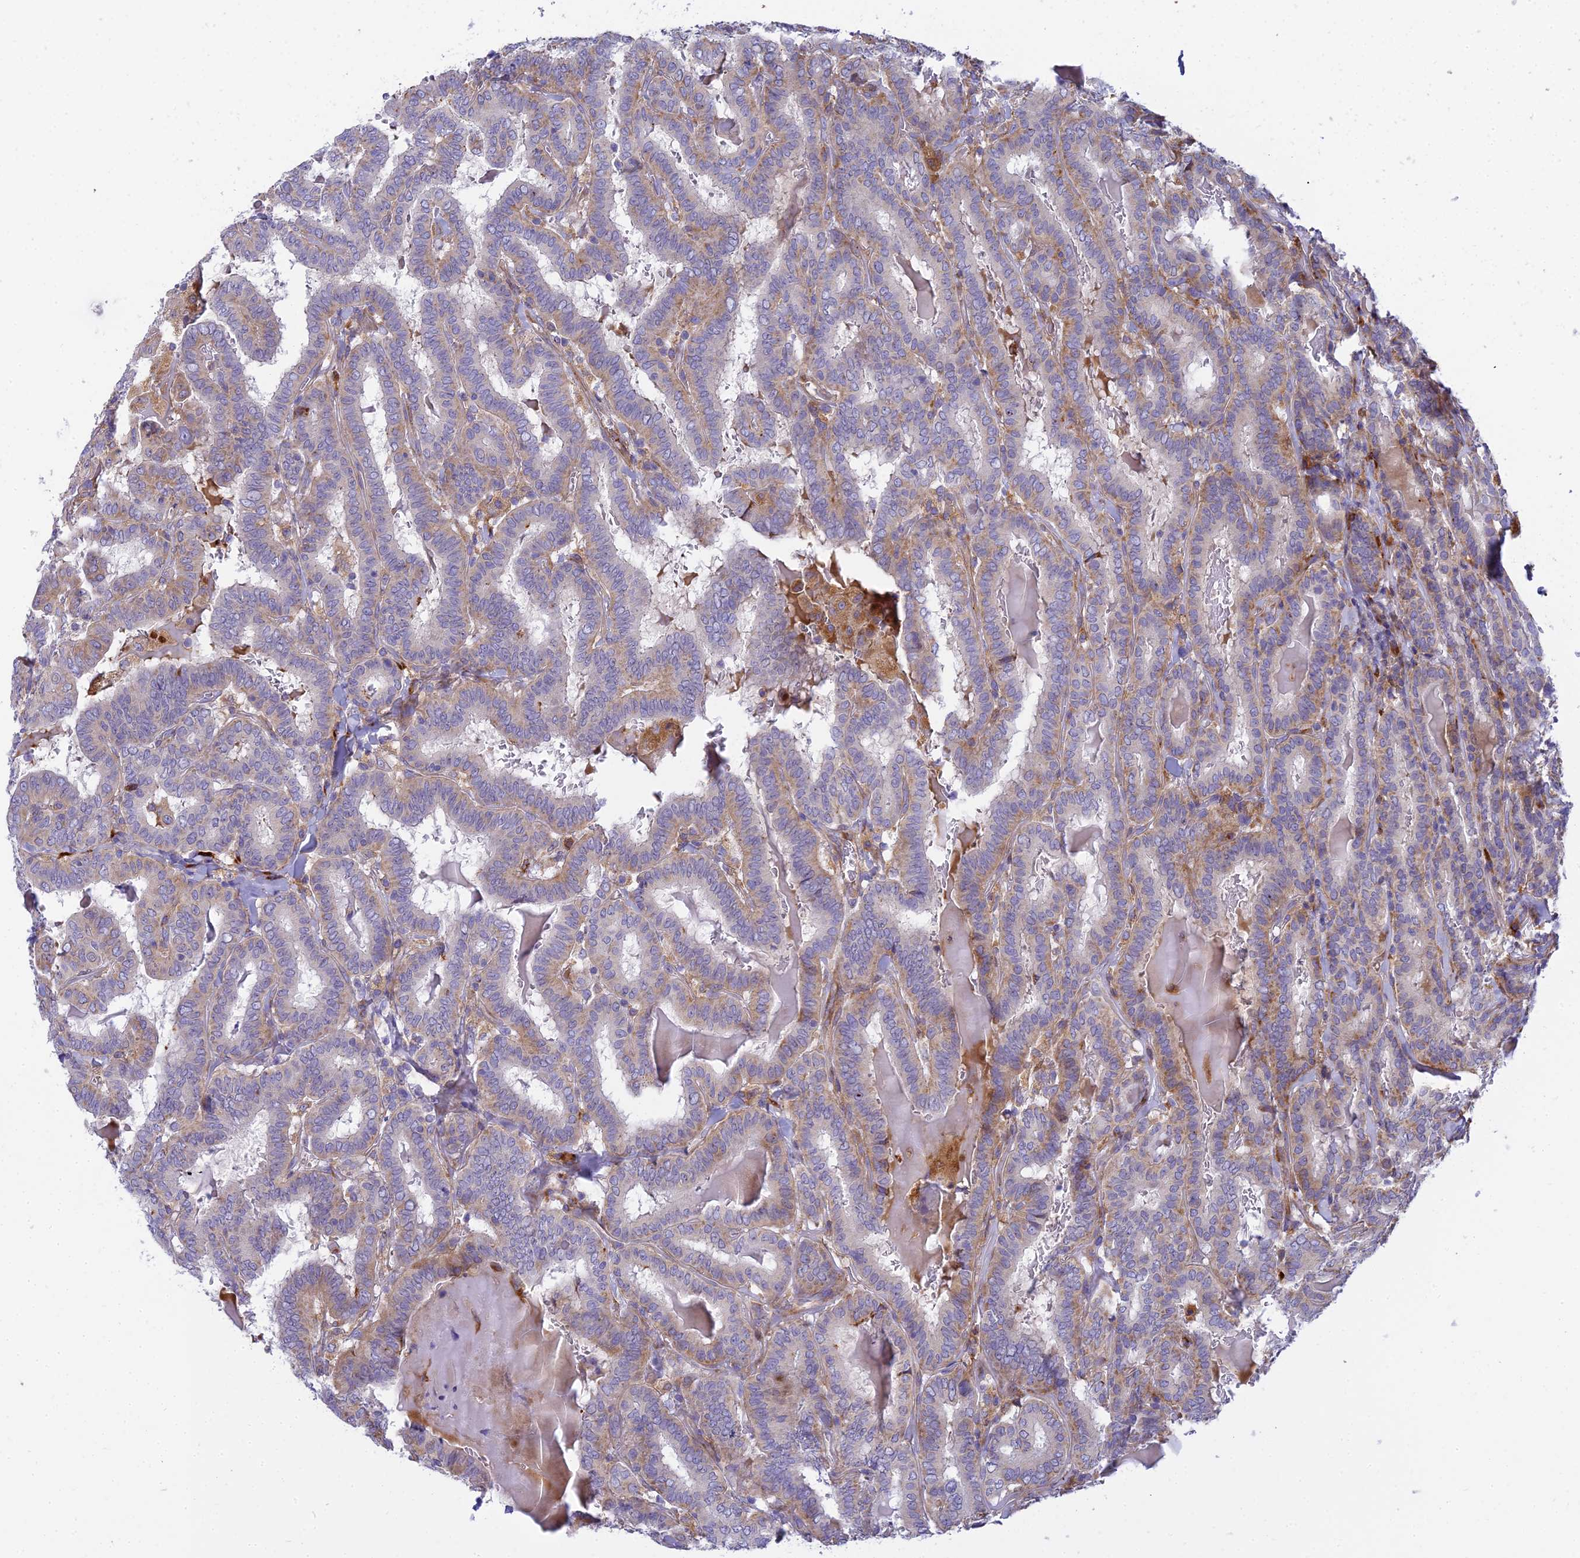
{"staining": {"intensity": "weak", "quantity": "25%-75%", "location": "cytoplasmic/membranous"}, "tissue": "thyroid cancer", "cell_type": "Tumor cells", "image_type": "cancer", "snomed": [{"axis": "morphology", "description": "Papillary adenocarcinoma, NOS"}, {"axis": "topography", "description": "Thyroid gland"}], "caption": "Brown immunohistochemical staining in thyroid papillary adenocarcinoma shows weak cytoplasmic/membranous expression in approximately 25%-75% of tumor cells.", "gene": "CLCN7", "patient": {"sex": "female", "age": 72}}